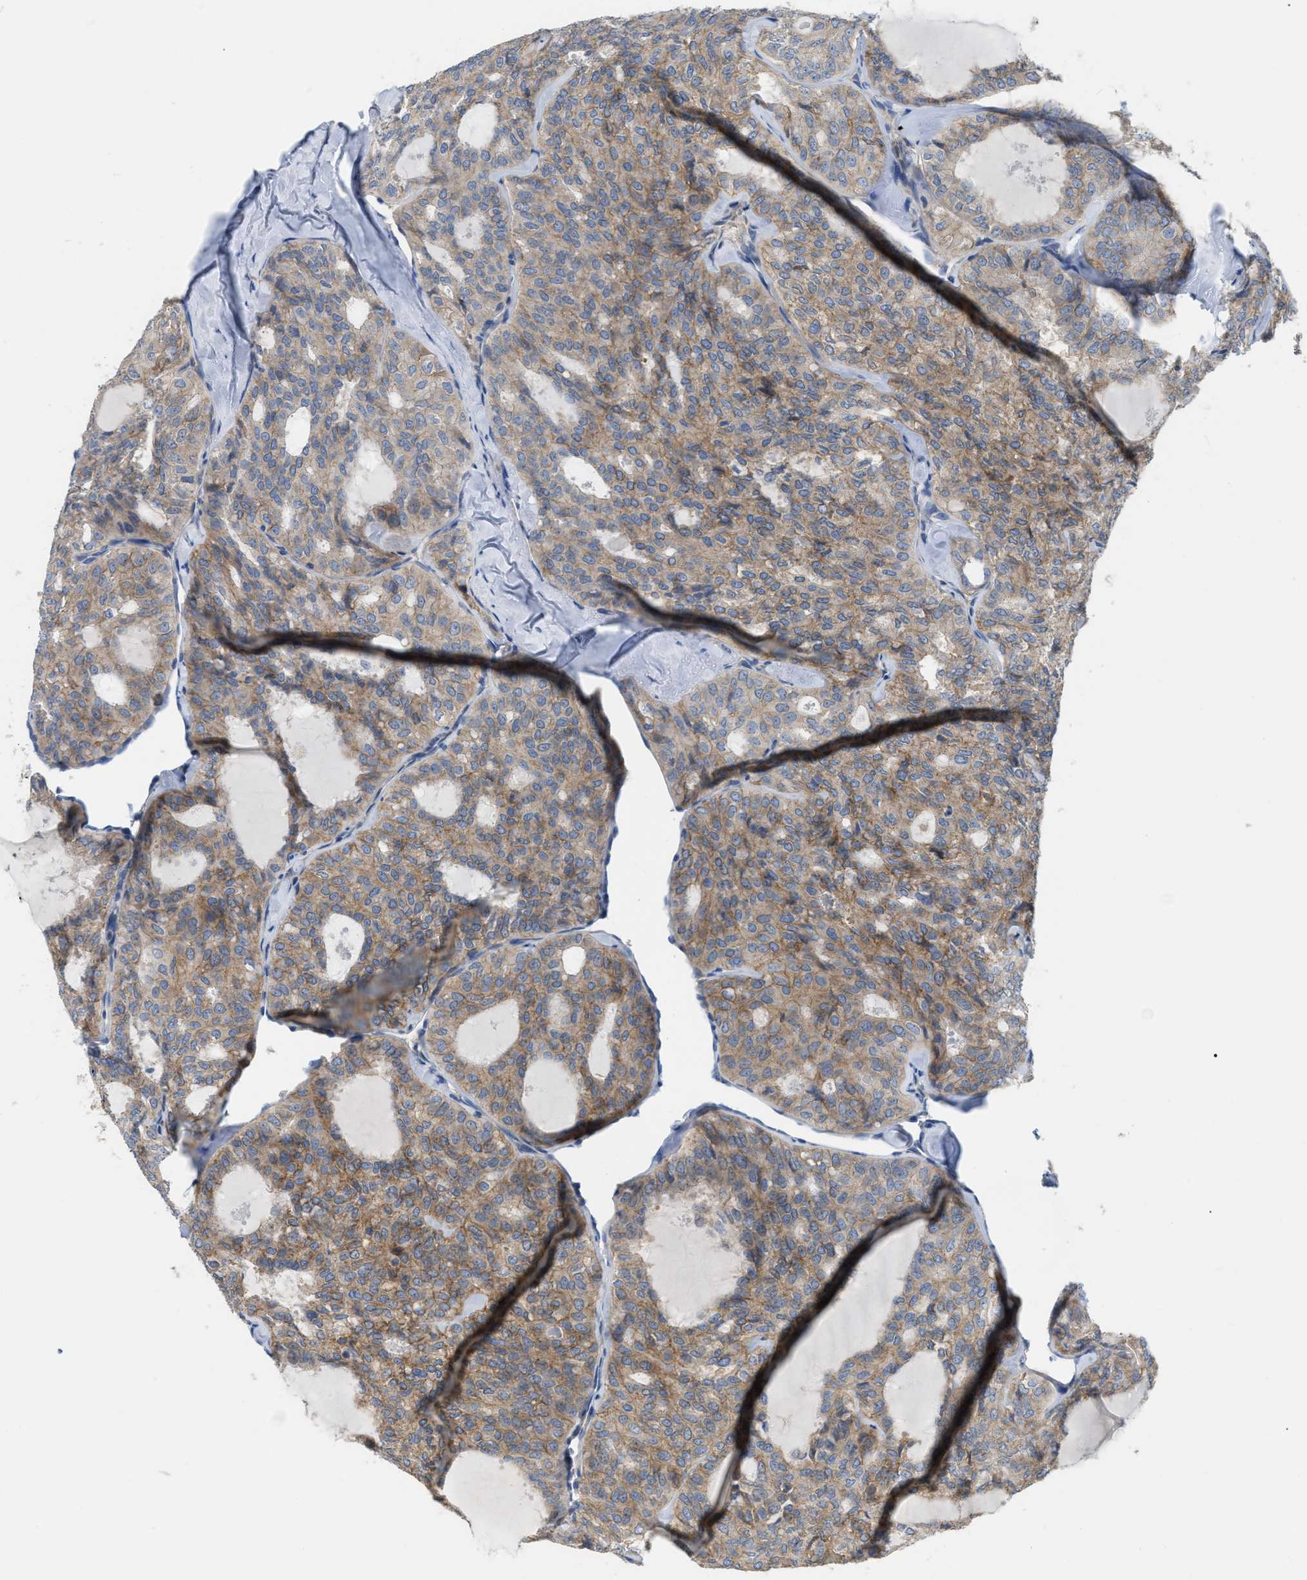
{"staining": {"intensity": "moderate", "quantity": ">75%", "location": "cytoplasmic/membranous"}, "tissue": "thyroid cancer", "cell_type": "Tumor cells", "image_type": "cancer", "snomed": [{"axis": "morphology", "description": "Follicular adenoma carcinoma, NOS"}, {"axis": "topography", "description": "Thyroid gland"}], "caption": "Immunohistochemical staining of thyroid cancer (follicular adenoma carcinoma) demonstrates moderate cytoplasmic/membranous protein staining in about >75% of tumor cells. Ihc stains the protein of interest in brown and the nuclei are stained blue.", "gene": "DHX58", "patient": {"sex": "male", "age": 75}}